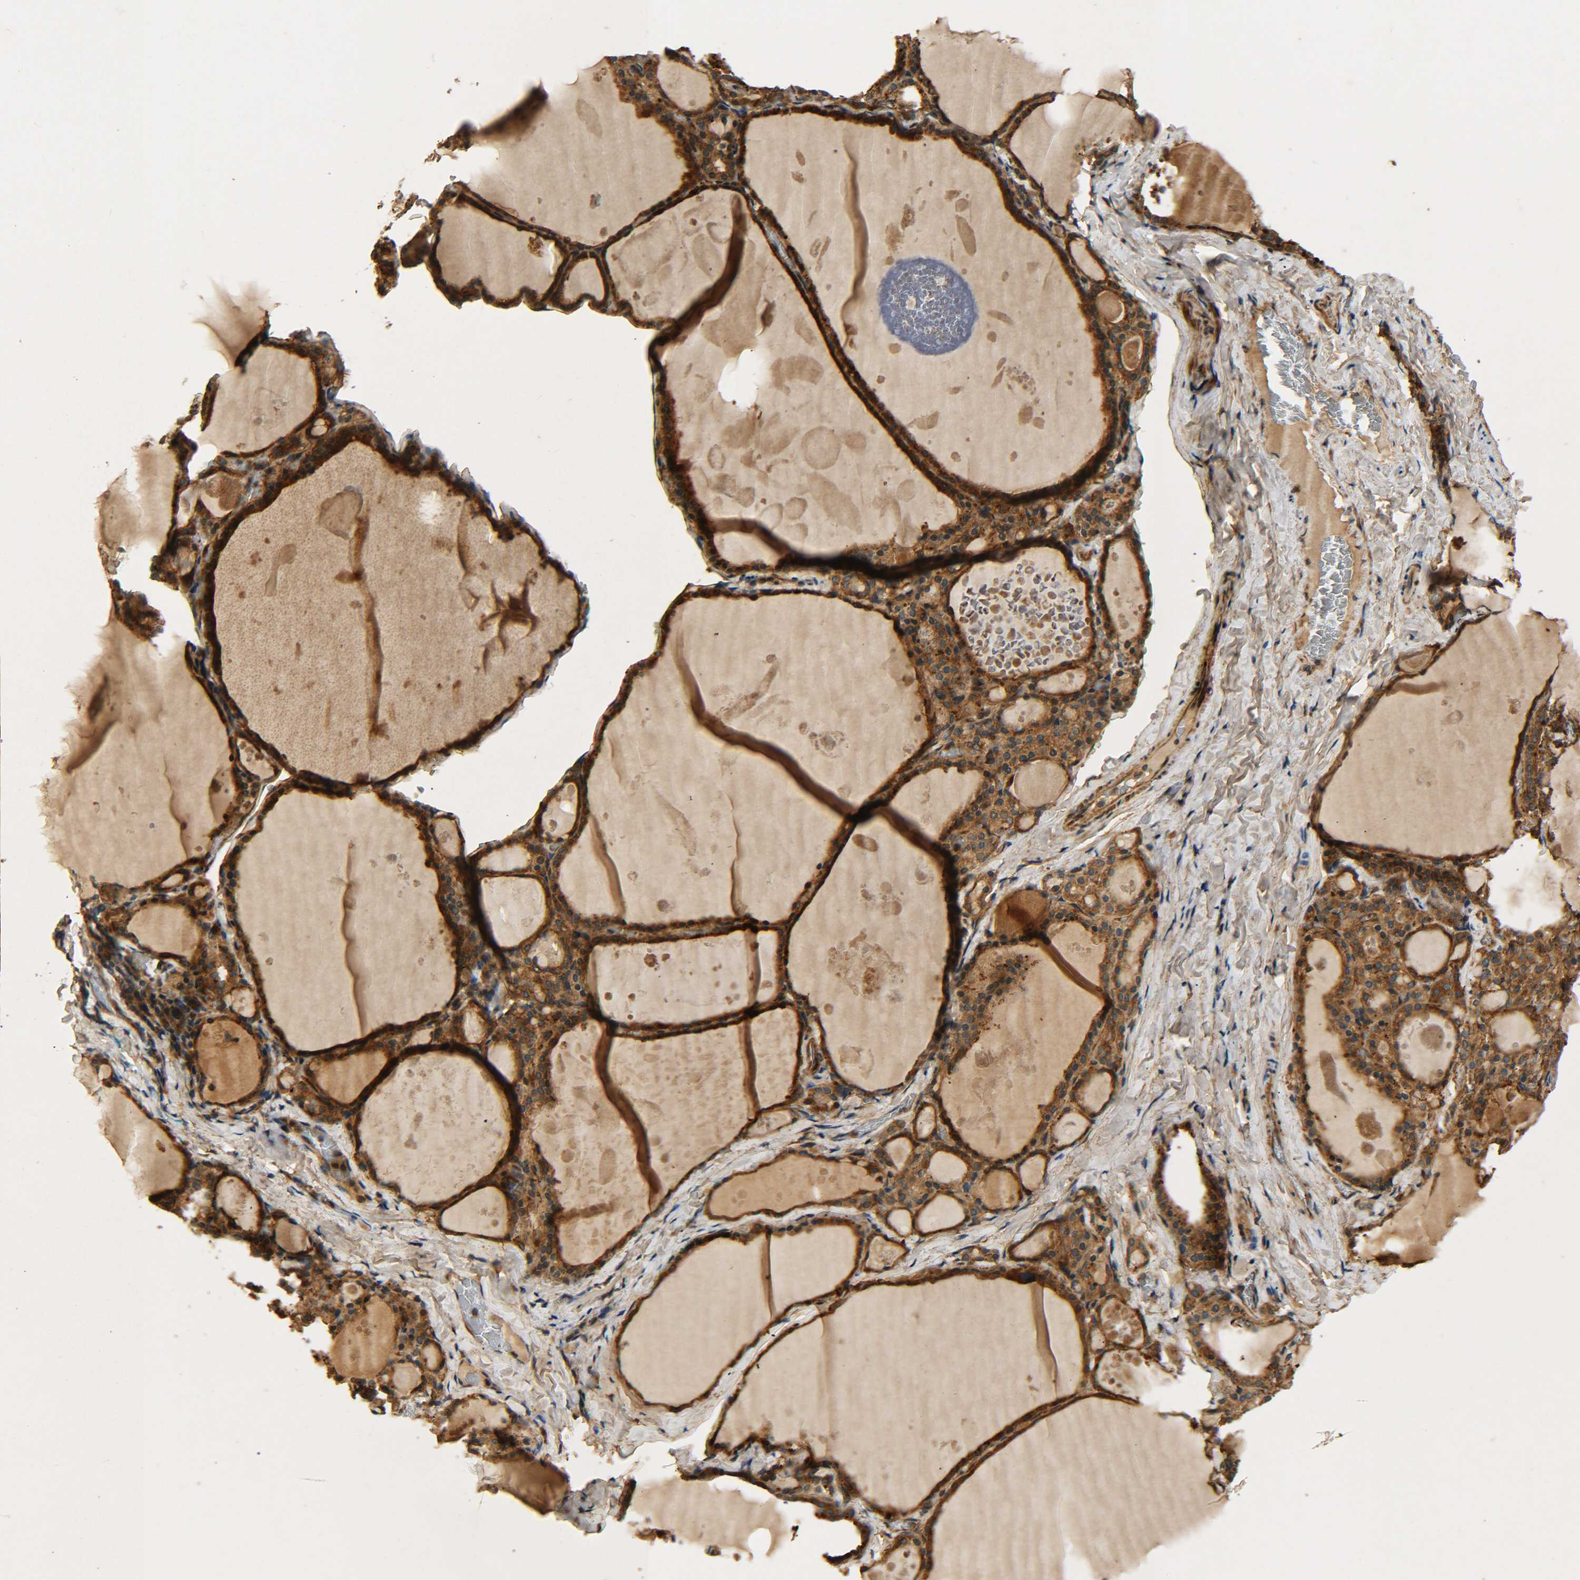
{"staining": {"intensity": "strong", "quantity": ">75%", "location": "cytoplasmic/membranous"}, "tissue": "thyroid gland", "cell_type": "Glandular cells", "image_type": "normal", "snomed": [{"axis": "morphology", "description": "Normal tissue, NOS"}, {"axis": "topography", "description": "Thyroid gland"}], "caption": "Immunohistochemical staining of unremarkable human thyroid gland reveals high levels of strong cytoplasmic/membranous positivity in approximately >75% of glandular cells.", "gene": "LRCH3", "patient": {"sex": "male", "age": 56}}